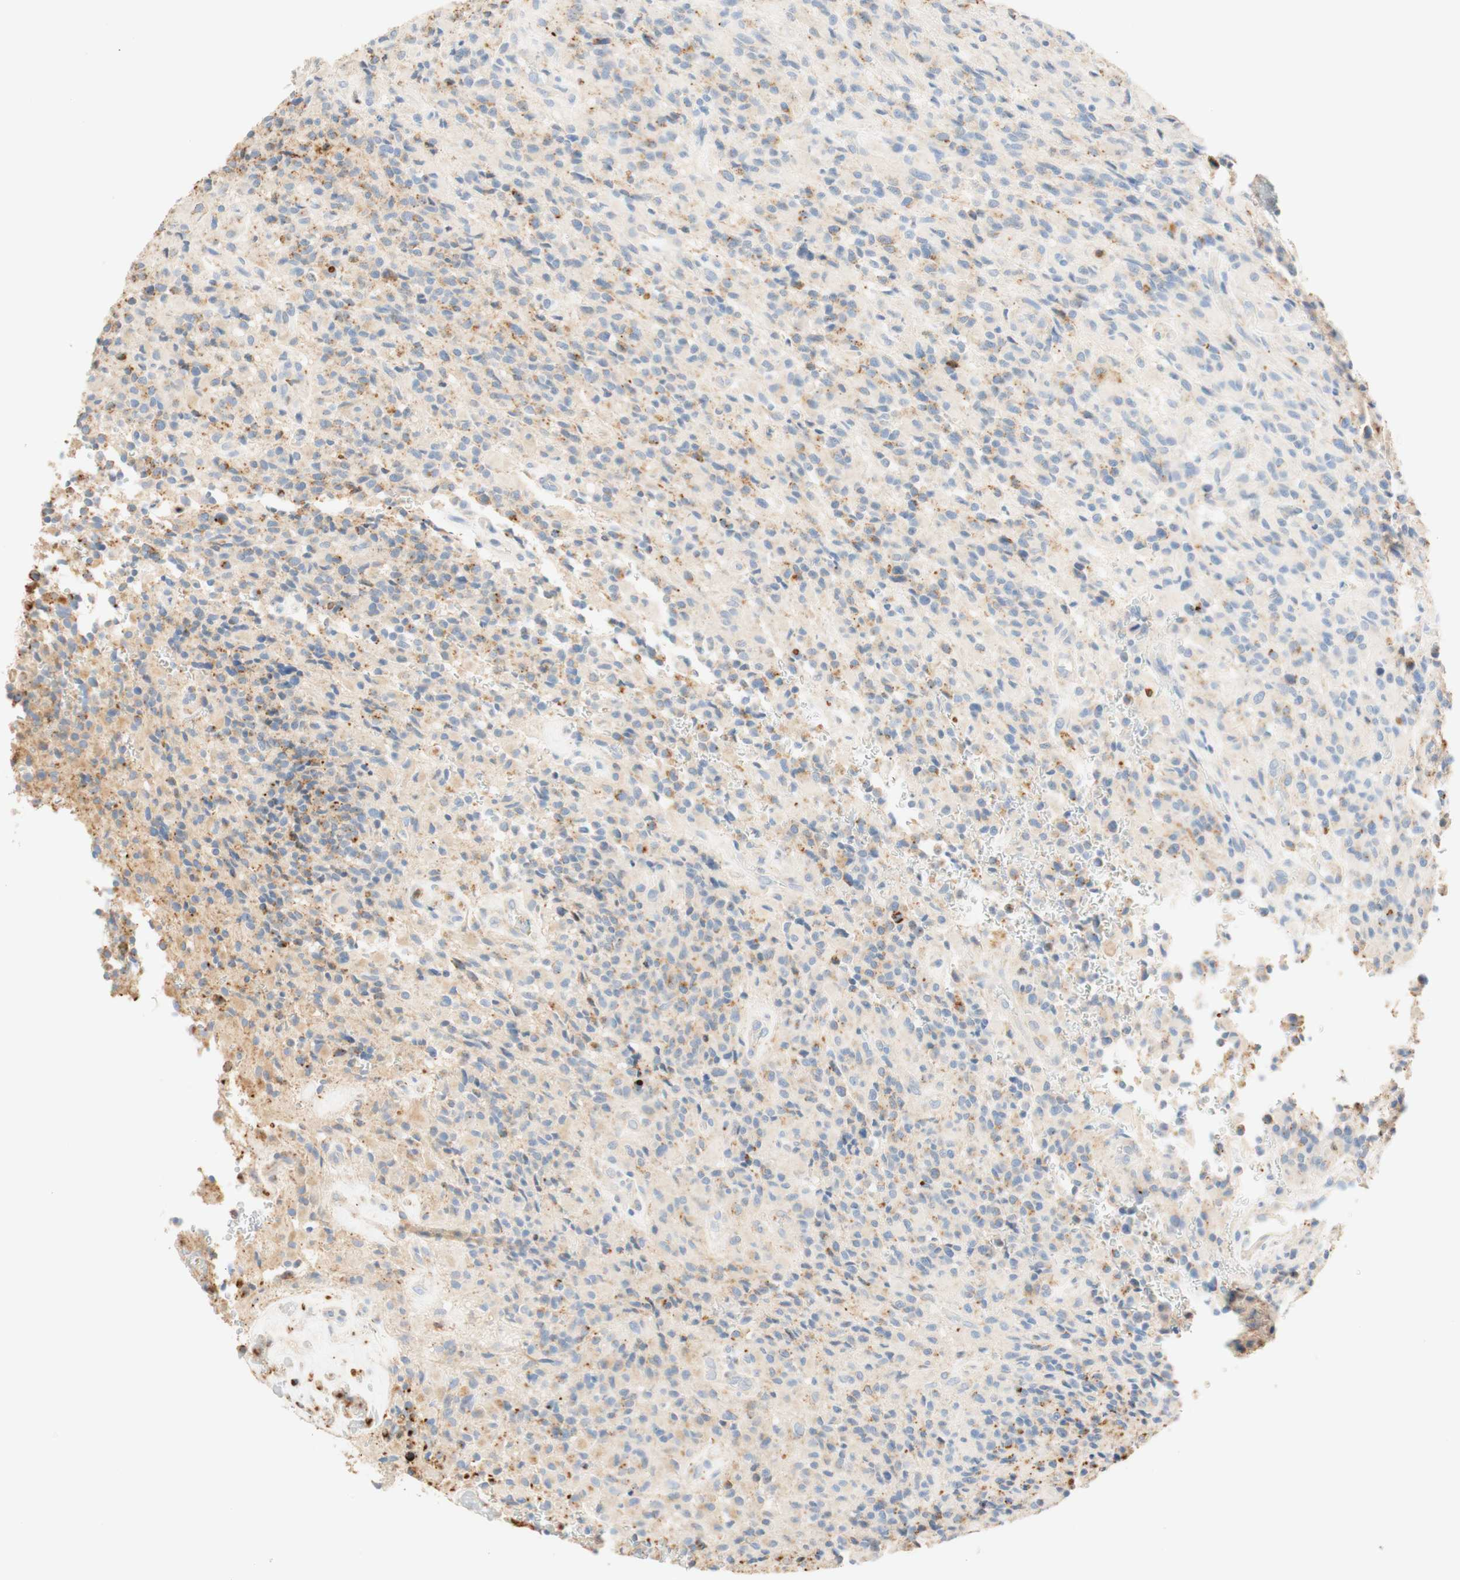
{"staining": {"intensity": "negative", "quantity": "none", "location": "none"}, "tissue": "glioma", "cell_type": "Tumor cells", "image_type": "cancer", "snomed": [{"axis": "morphology", "description": "Glioma, malignant, High grade"}, {"axis": "topography", "description": "Brain"}], "caption": "A high-resolution photomicrograph shows immunohistochemistry (IHC) staining of malignant glioma (high-grade), which demonstrates no significant expression in tumor cells.", "gene": "CD63", "patient": {"sex": "male", "age": 71}}